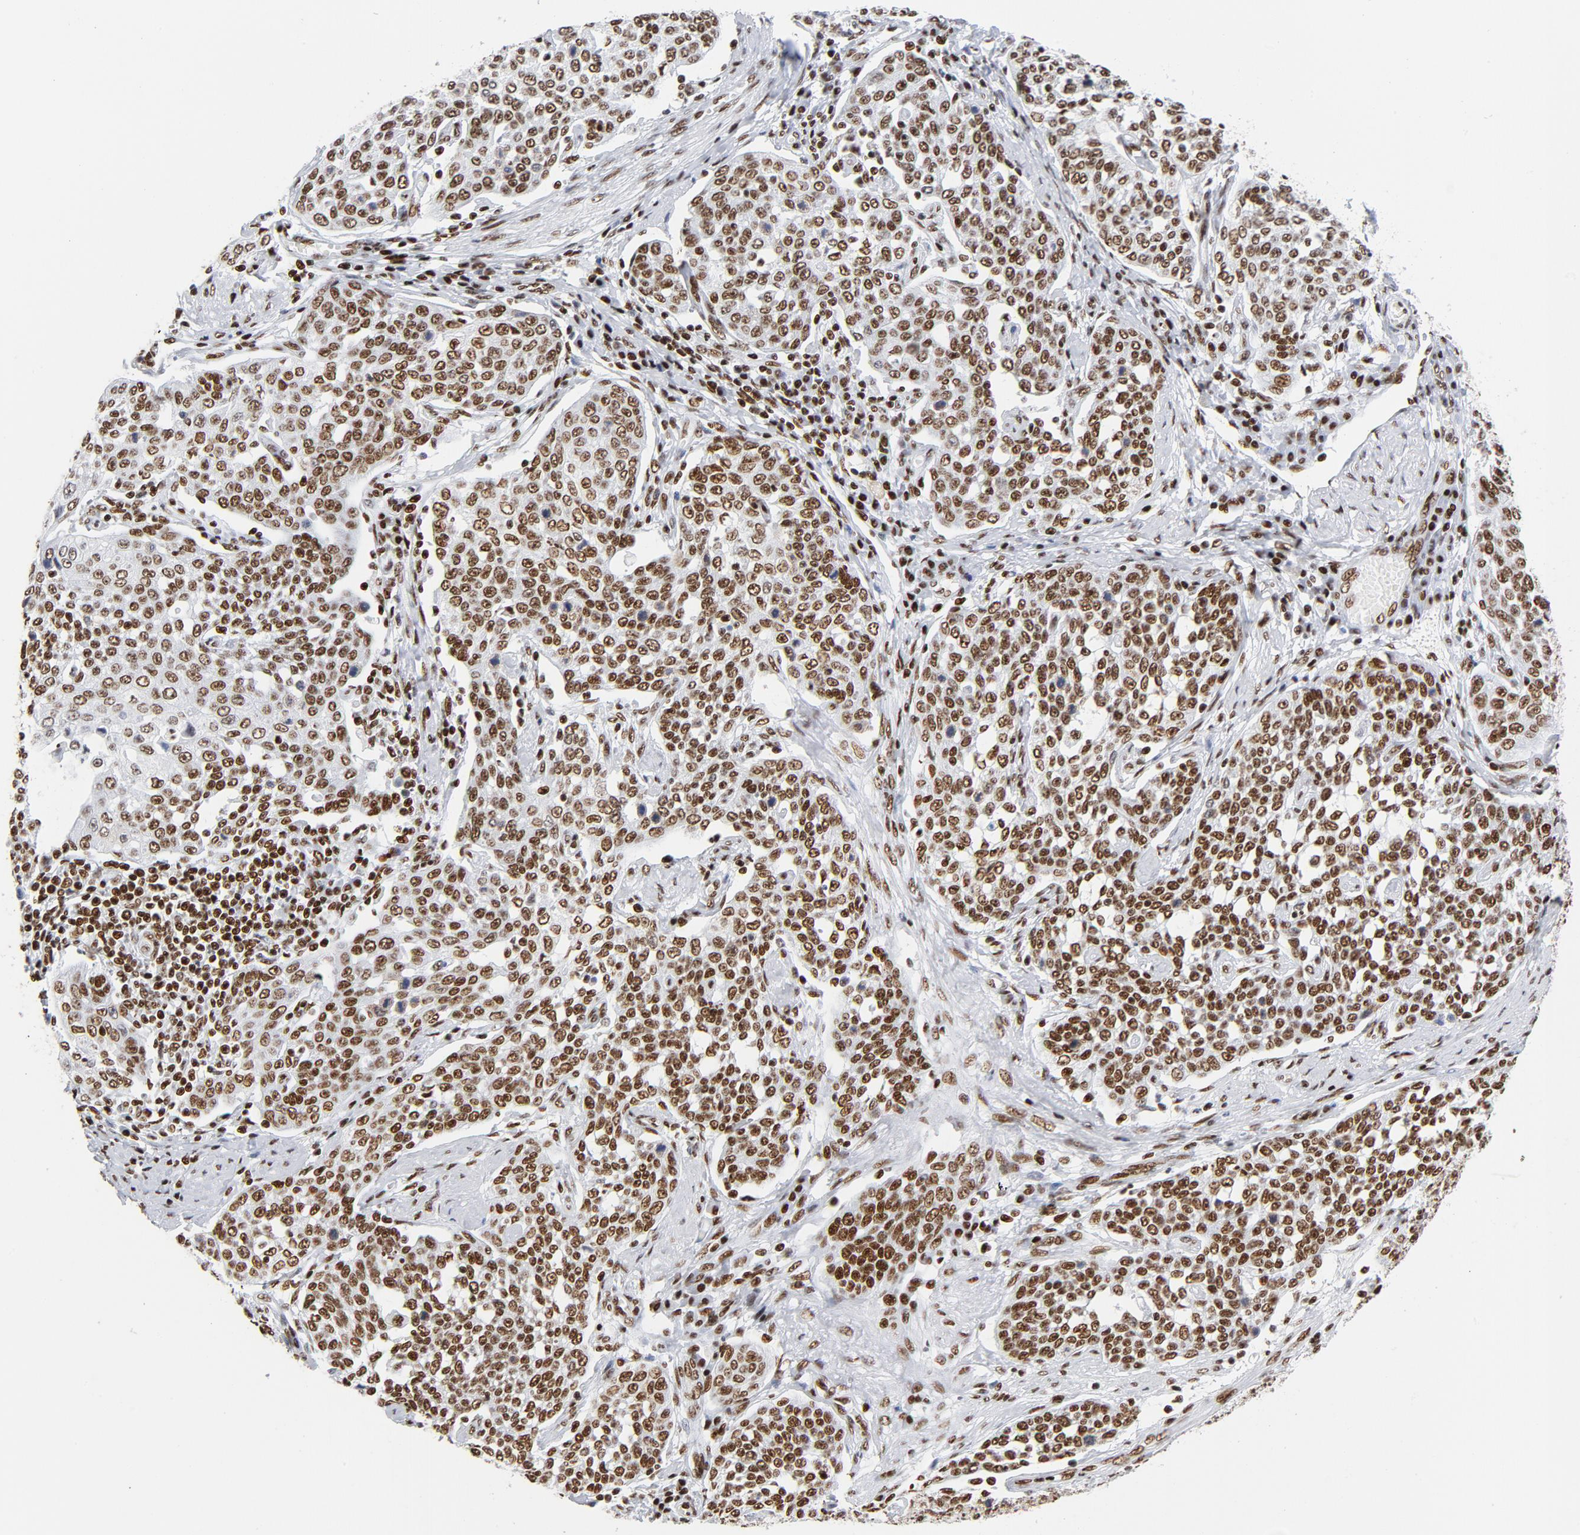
{"staining": {"intensity": "strong", "quantity": ">75%", "location": "nuclear"}, "tissue": "cervical cancer", "cell_type": "Tumor cells", "image_type": "cancer", "snomed": [{"axis": "morphology", "description": "Squamous cell carcinoma, NOS"}, {"axis": "topography", "description": "Cervix"}], "caption": "A brown stain labels strong nuclear staining of a protein in cervical cancer (squamous cell carcinoma) tumor cells.", "gene": "XRCC5", "patient": {"sex": "female", "age": 34}}